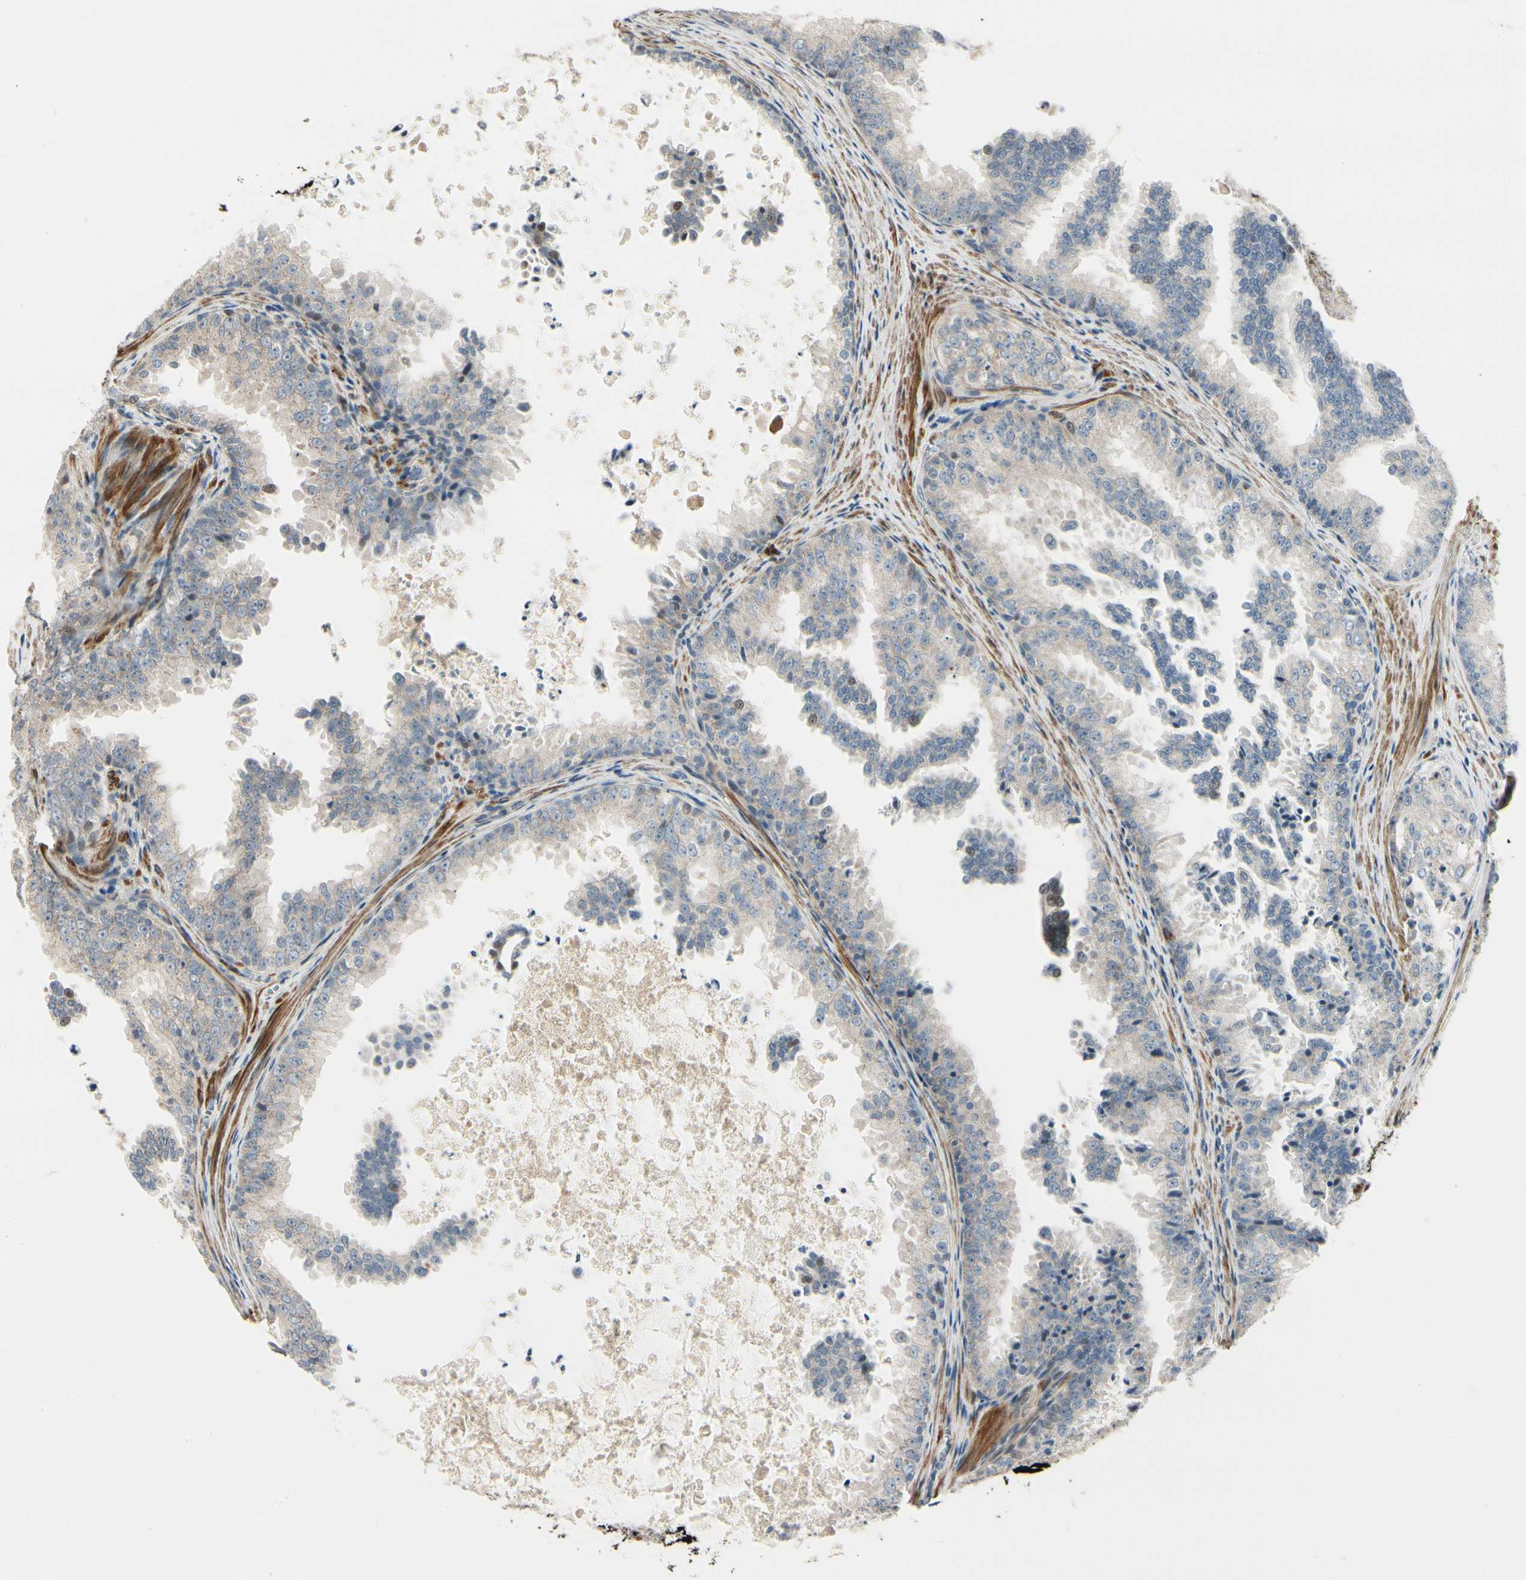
{"staining": {"intensity": "weak", "quantity": ">75%", "location": "cytoplasmic/membranous"}, "tissue": "prostate cancer", "cell_type": "Tumor cells", "image_type": "cancer", "snomed": [{"axis": "morphology", "description": "Adenocarcinoma, High grade"}, {"axis": "topography", "description": "Prostate"}], "caption": "Weak cytoplasmic/membranous protein expression is seen in about >75% of tumor cells in adenocarcinoma (high-grade) (prostate). (DAB (3,3'-diaminobenzidine) IHC with brightfield microscopy, high magnification).", "gene": "P4HA3", "patient": {"sex": "male", "age": 73}}